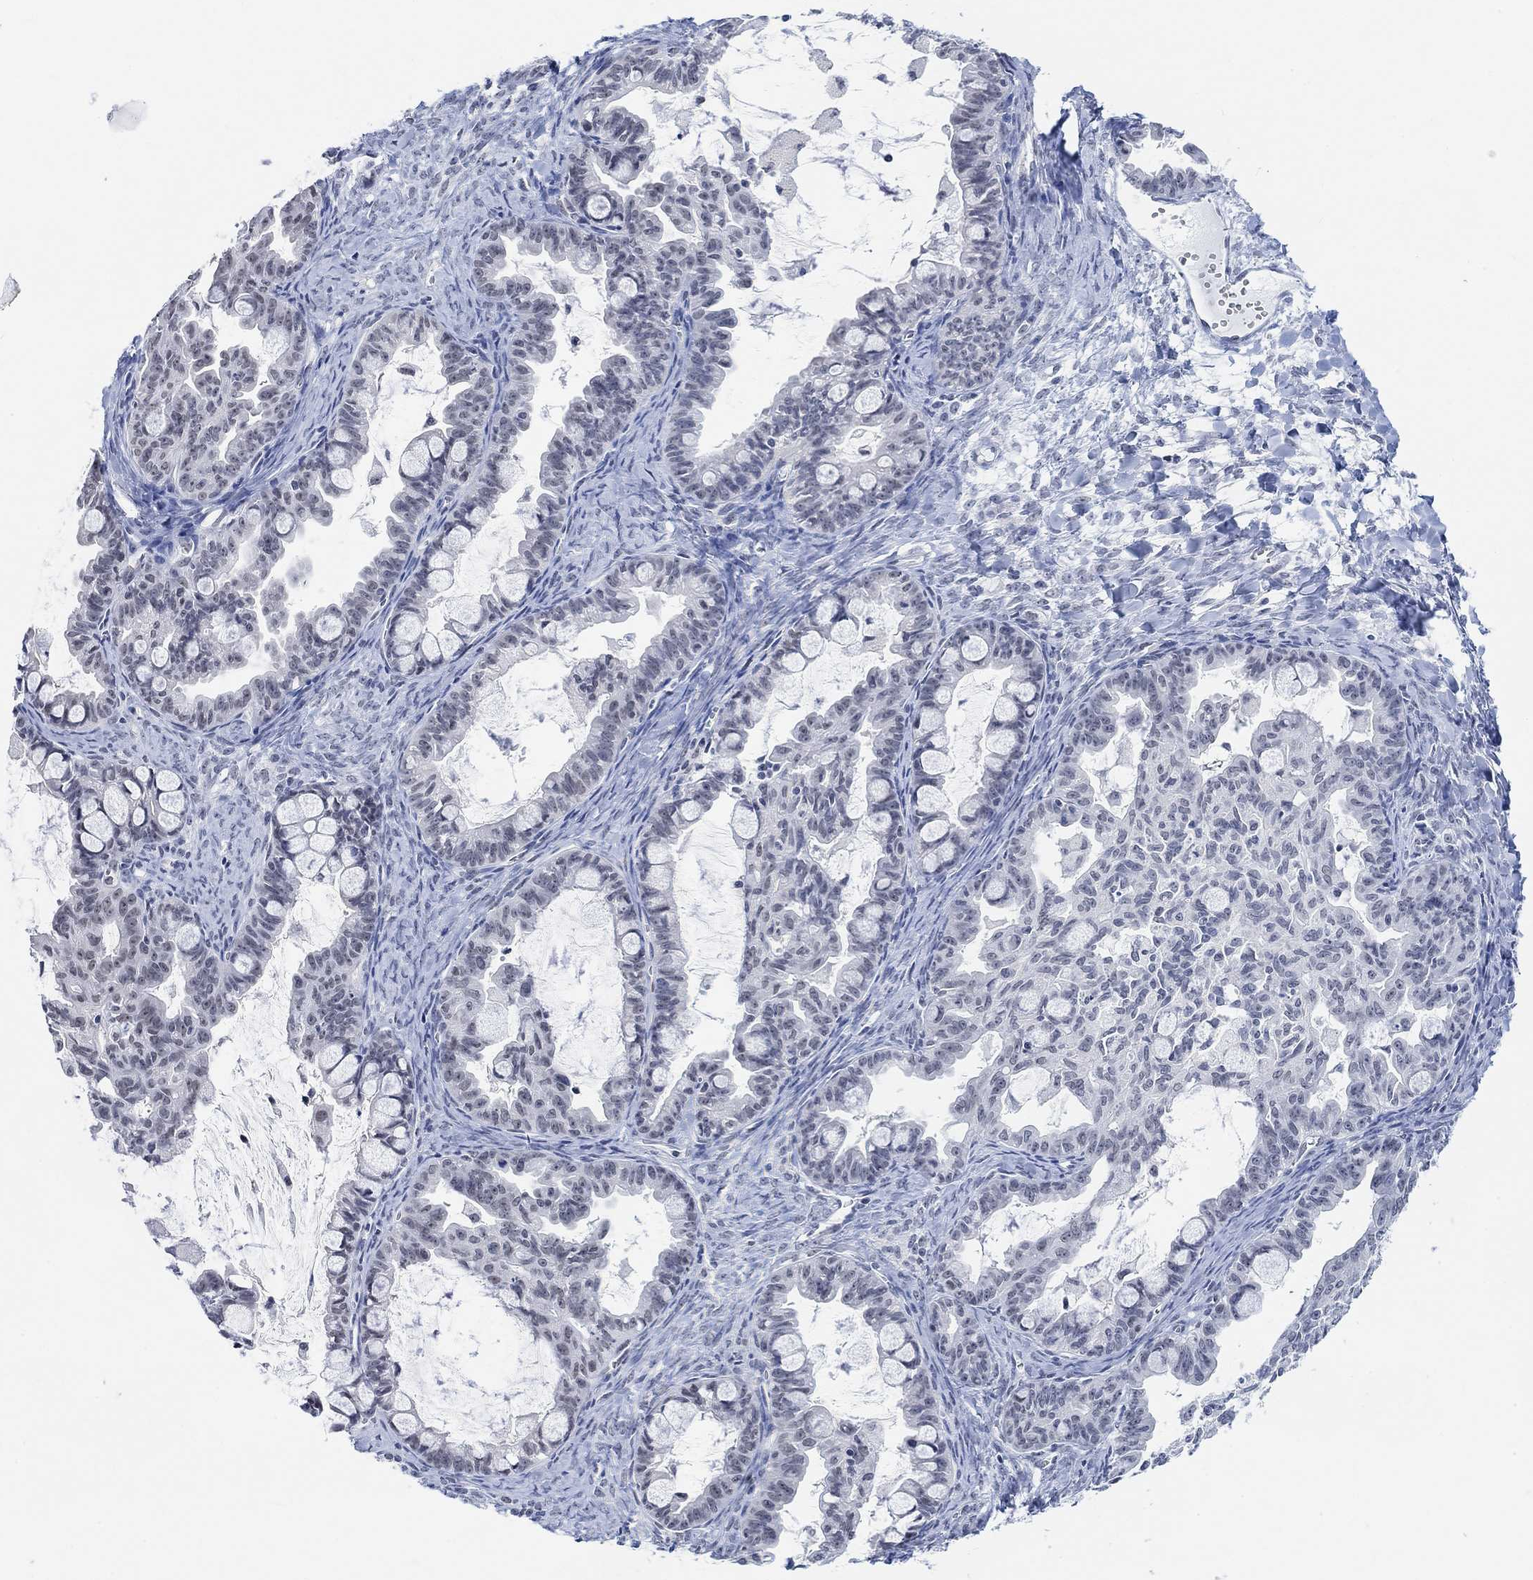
{"staining": {"intensity": "negative", "quantity": "none", "location": "none"}, "tissue": "ovarian cancer", "cell_type": "Tumor cells", "image_type": "cancer", "snomed": [{"axis": "morphology", "description": "Cystadenocarcinoma, mucinous, NOS"}, {"axis": "topography", "description": "Ovary"}], "caption": "This is a histopathology image of immunohistochemistry staining of ovarian cancer, which shows no staining in tumor cells.", "gene": "PURG", "patient": {"sex": "female", "age": 63}}